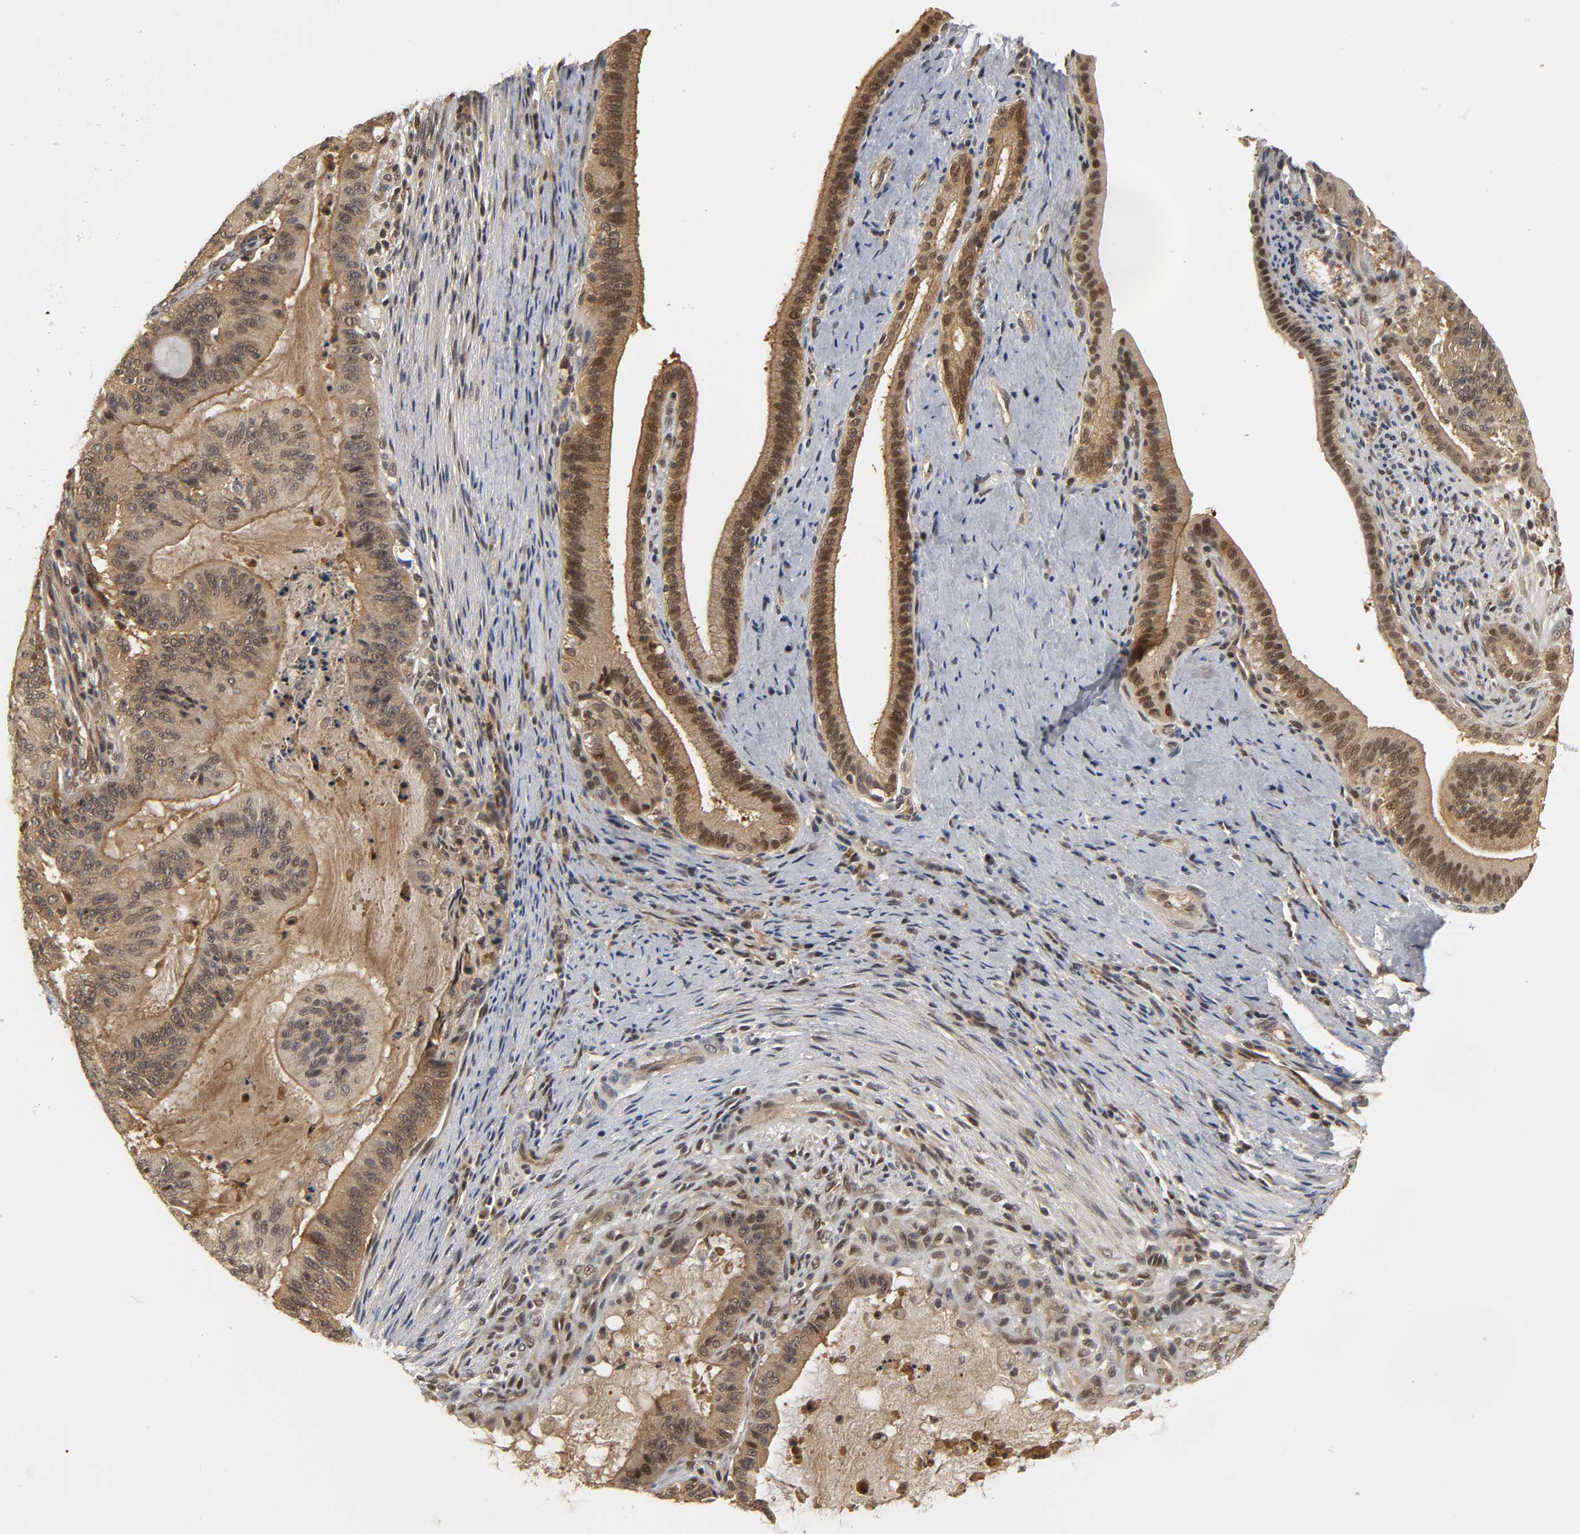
{"staining": {"intensity": "moderate", "quantity": ">75%", "location": "cytoplasmic/membranous,nuclear"}, "tissue": "liver cancer", "cell_type": "Tumor cells", "image_type": "cancer", "snomed": [{"axis": "morphology", "description": "Cholangiocarcinoma"}, {"axis": "topography", "description": "Liver"}], "caption": "This is an image of IHC staining of liver cancer, which shows moderate staining in the cytoplasmic/membranous and nuclear of tumor cells.", "gene": "PARK7", "patient": {"sex": "female", "age": 73}}